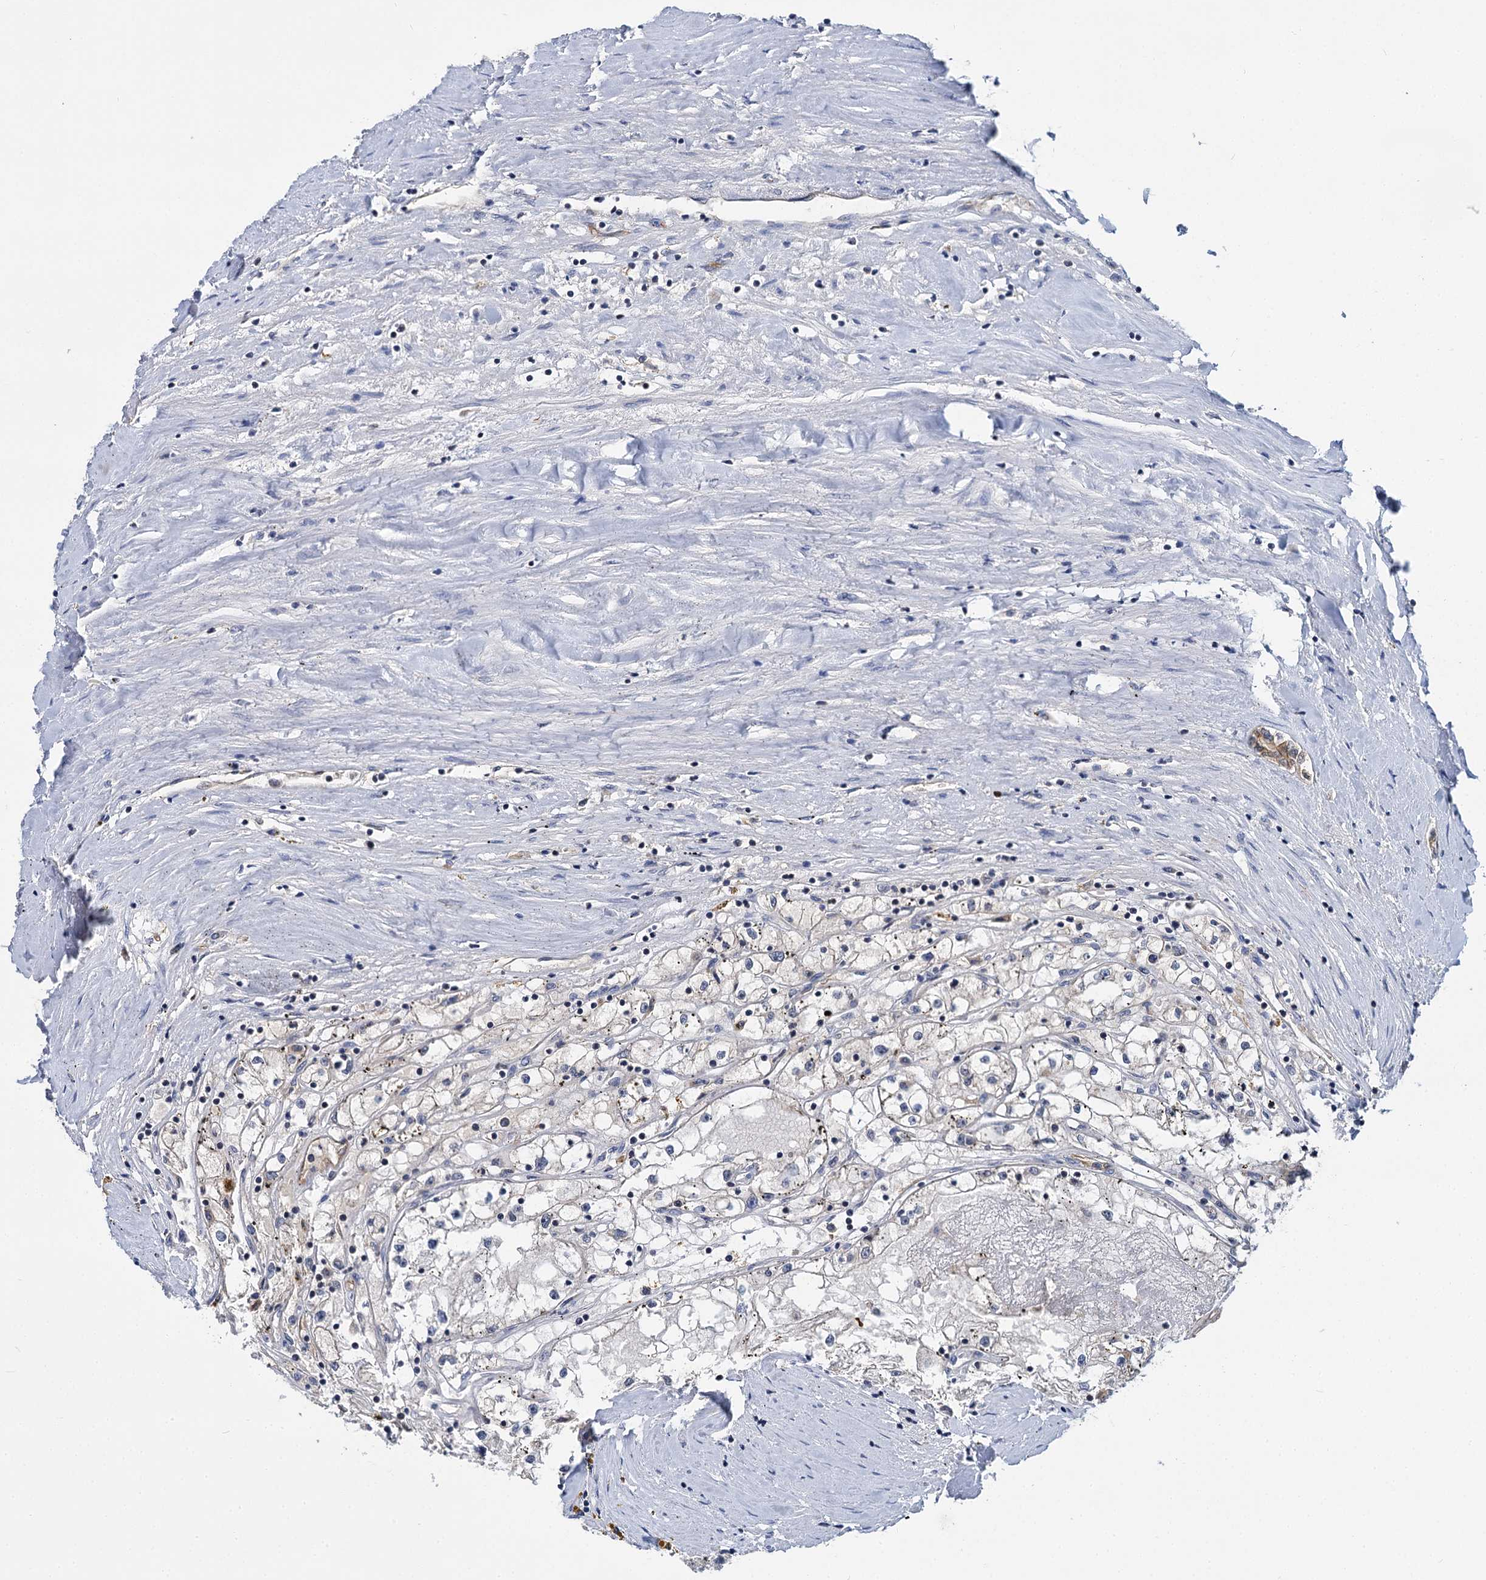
{"staining": {"intensity": "negative", "quantity": "none", "location": "none"}, "tissue": "renal cancer", "cell_type": "Tumor cells", "image_type": "cancer", "snomed": [{"axis": "morphology", "description": "Adenocarcinoma, NOS"}, {"axis": "topography", "description": "Kidney"}], "caption": "Renal cancer was stained to show a protein in brown. There is no significant positivity in tumor cells. (Stains: DAB (3,3'-diaminobenzidine) immunohistochemistry with hematoxylin counter stain, Microscopy: brightfield microscopy at high magnification).", "gene": "ABLIM1", "patient": {"sex": "male", "age": 56}}